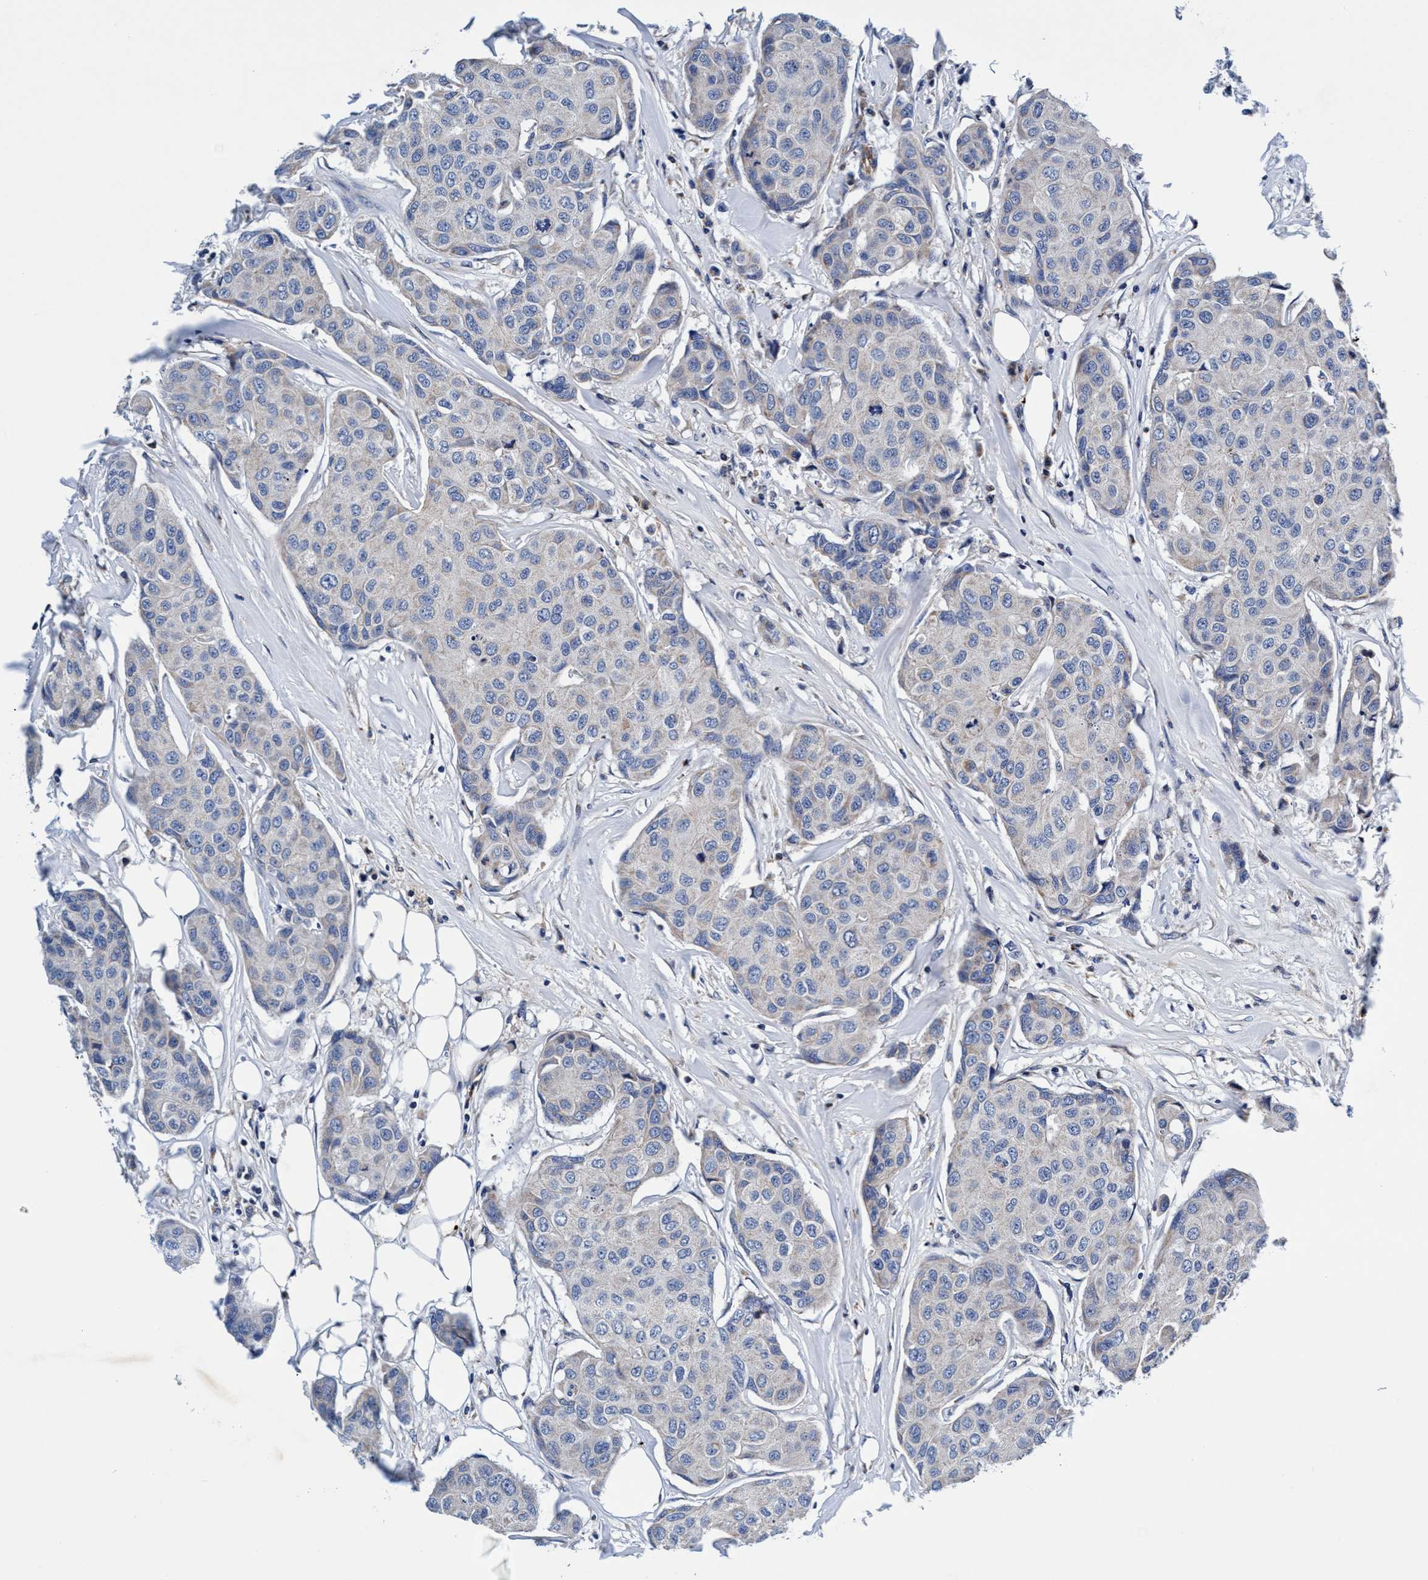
{"staining": {"intensity": "negative", "quantity": "none", "location": "none"}, "tissue": "breast cancer", "cell_type": "Tumor cells", "image_type": "cancer", "snomed": [{"axis": "morphology", "description": "Duct carcinoma"}, {"axis": "topography", "description": "Breast"}], "caption": "Immunohistochemistry (IHC) of human invasive ductal carcinoma (breast) displays no staining in tumor cells.", "gene": "UBALD2", "patient": {"sex": "female", "age": 80}}